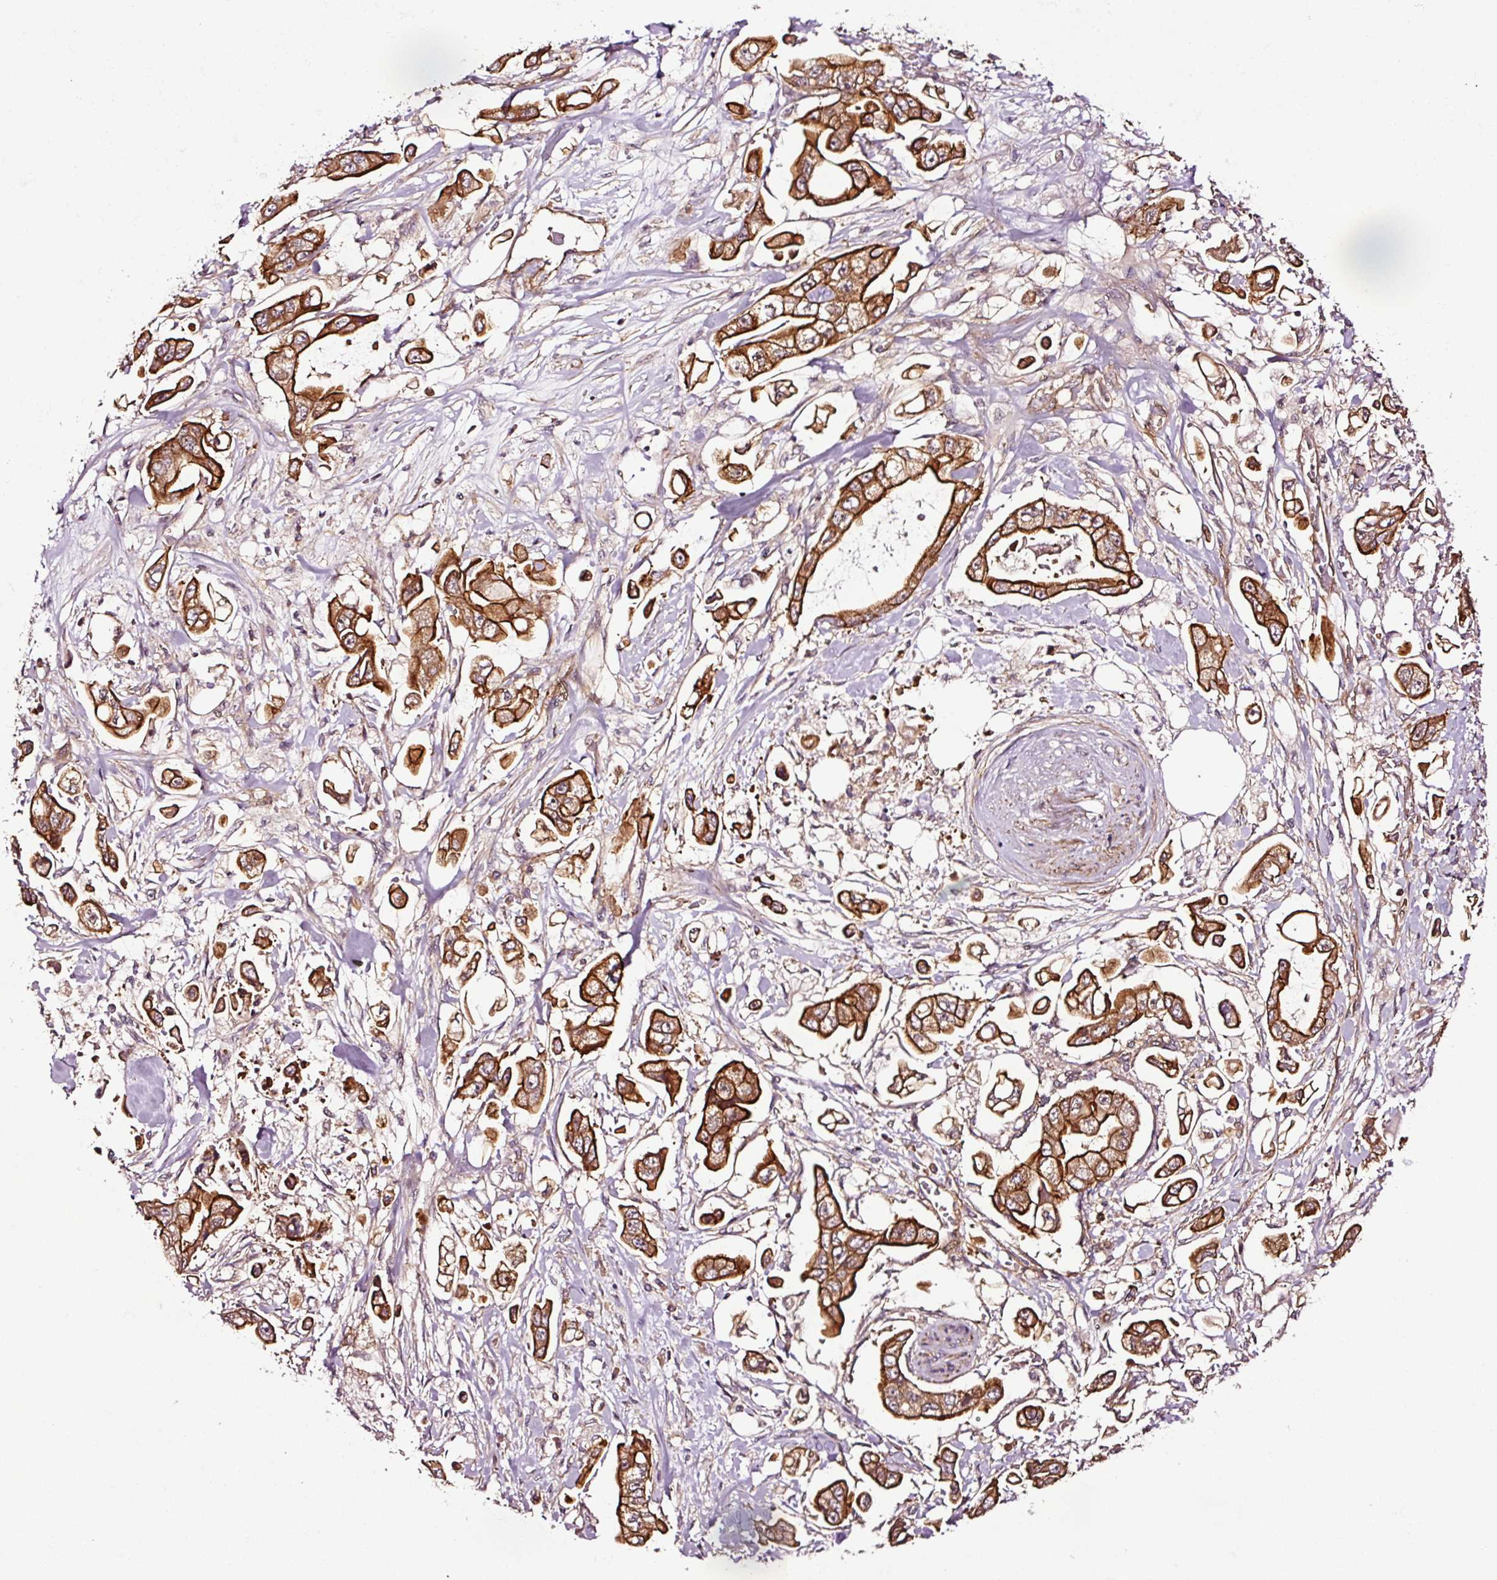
{"staining": {"intensity": "strong", "quantity": ">75%", "location": "cytoplasmic/membranous"}, "tissue": "stomach cancer", "cell_type": "Tumor cells", "image_type": "cancer", "snomed": [{"axis": "morphology", "description": "Adenocarcinoma, NOS"}, {"axis": "topography", "description": "Stomach"}], "caption": "Stomach cancer stained with DAB (3,3'-diaminobenzidine) immunohistochemistry (IHC) exhibits high levels of strong cytoplasmic/membranous expression in about >75% of tumor cells. (IHC, brightfield microscopy, high magnification).", "gene": "METAP1", "patient": {"sex": "male", "age": 62}}